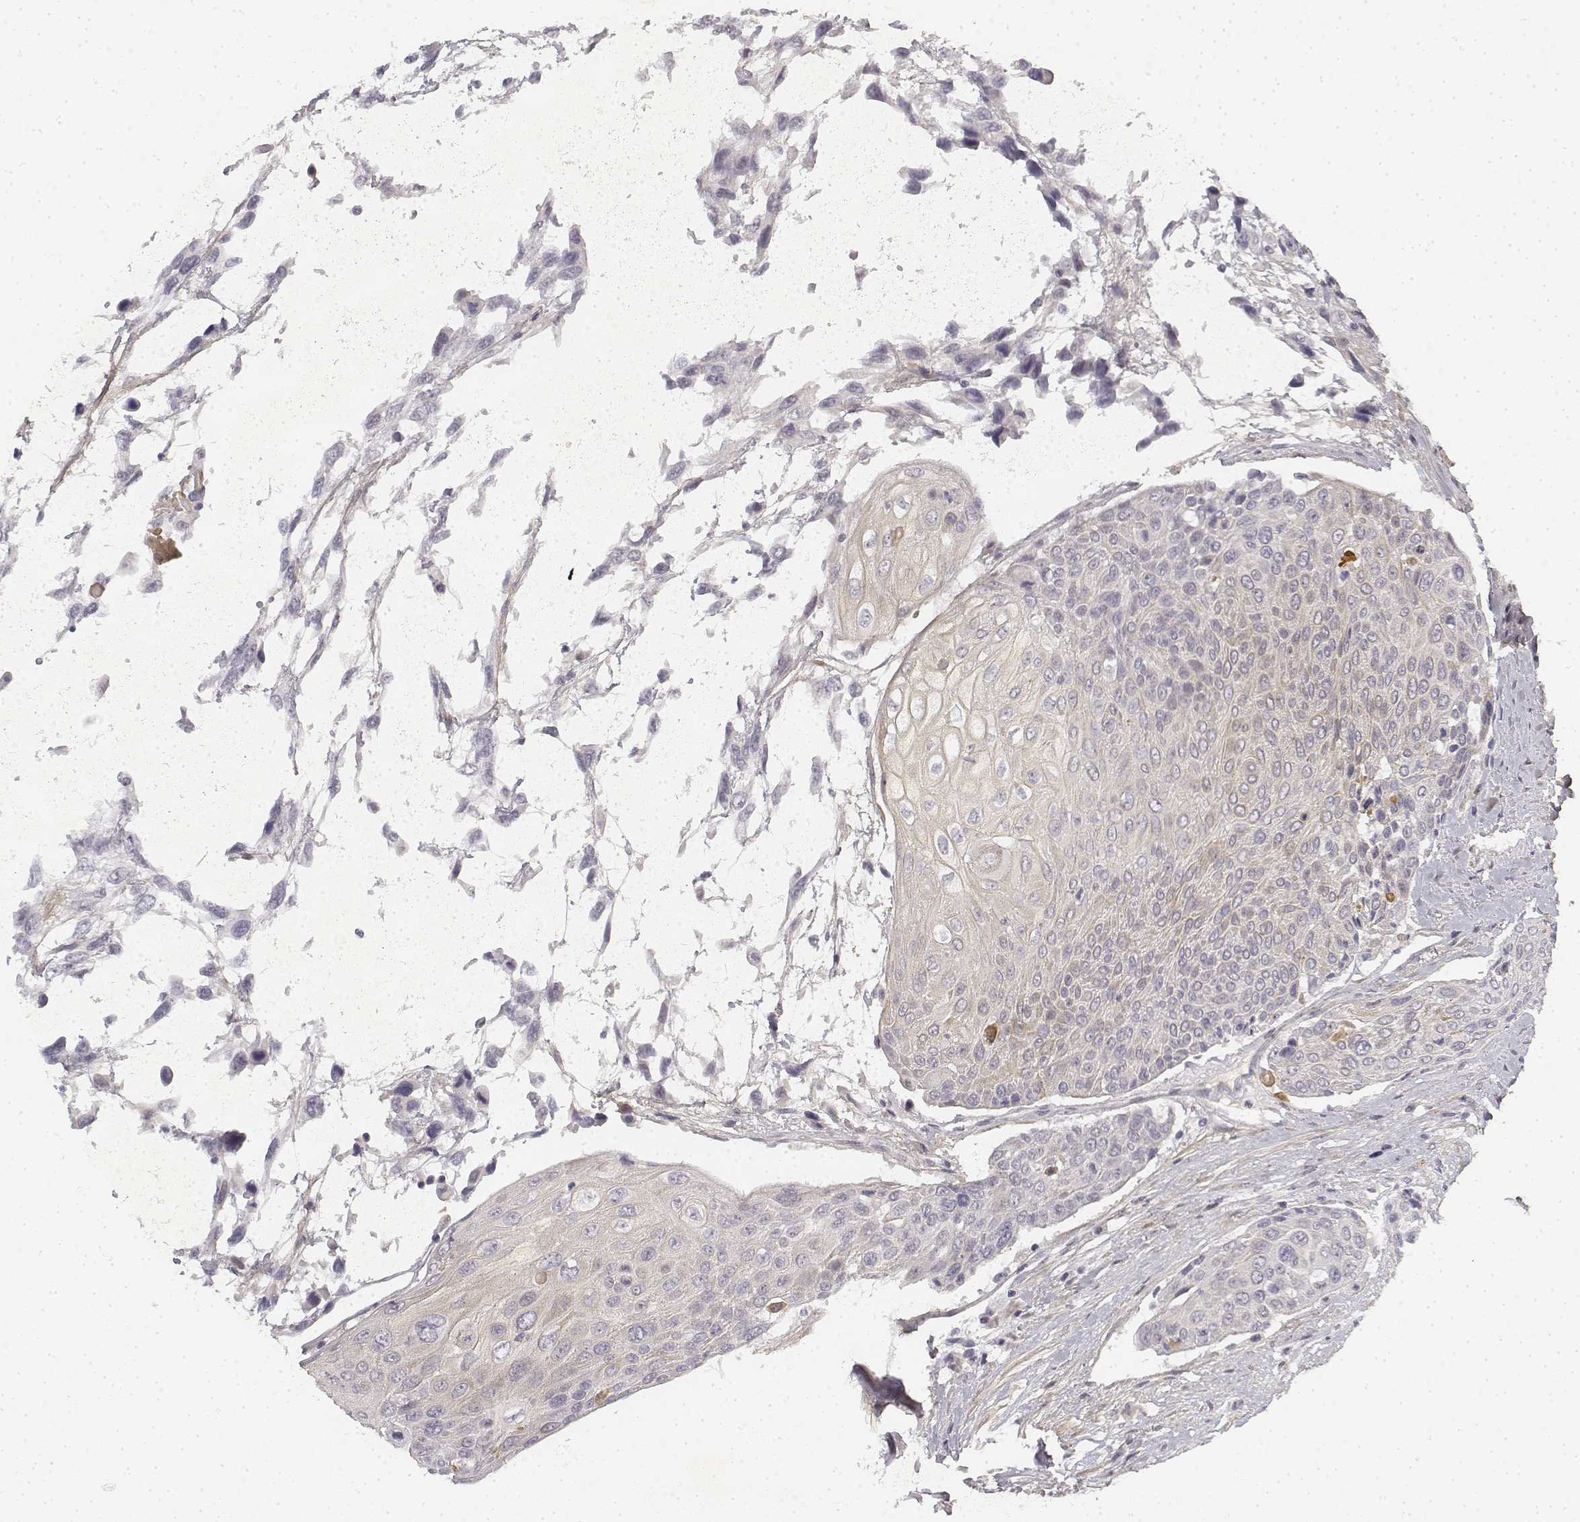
{"staining": {"intensity": "negative", "quantity": "none", "location": "none"}, "tissue": "urothelial cancer", "cell_type": "Tumor cells", "image_type": "cancer", "snomed": [{"axis": "morphology", "description": "Urothelial carcinoma, High grade"}, {"axis": "topography", "description": "Urinary bladder"}], "caption": "Immunohistochemistry histopathology image of neoplastic tissue: urothelial carcinoma (high-grade) stained with DAB reveals no significant protein staining in tumor cells. (DAB (3,3'-diaminobenzidine) IHC, high magnification).", "gene": "KRT84", "patient": {"sex": "female", "age": 70}}